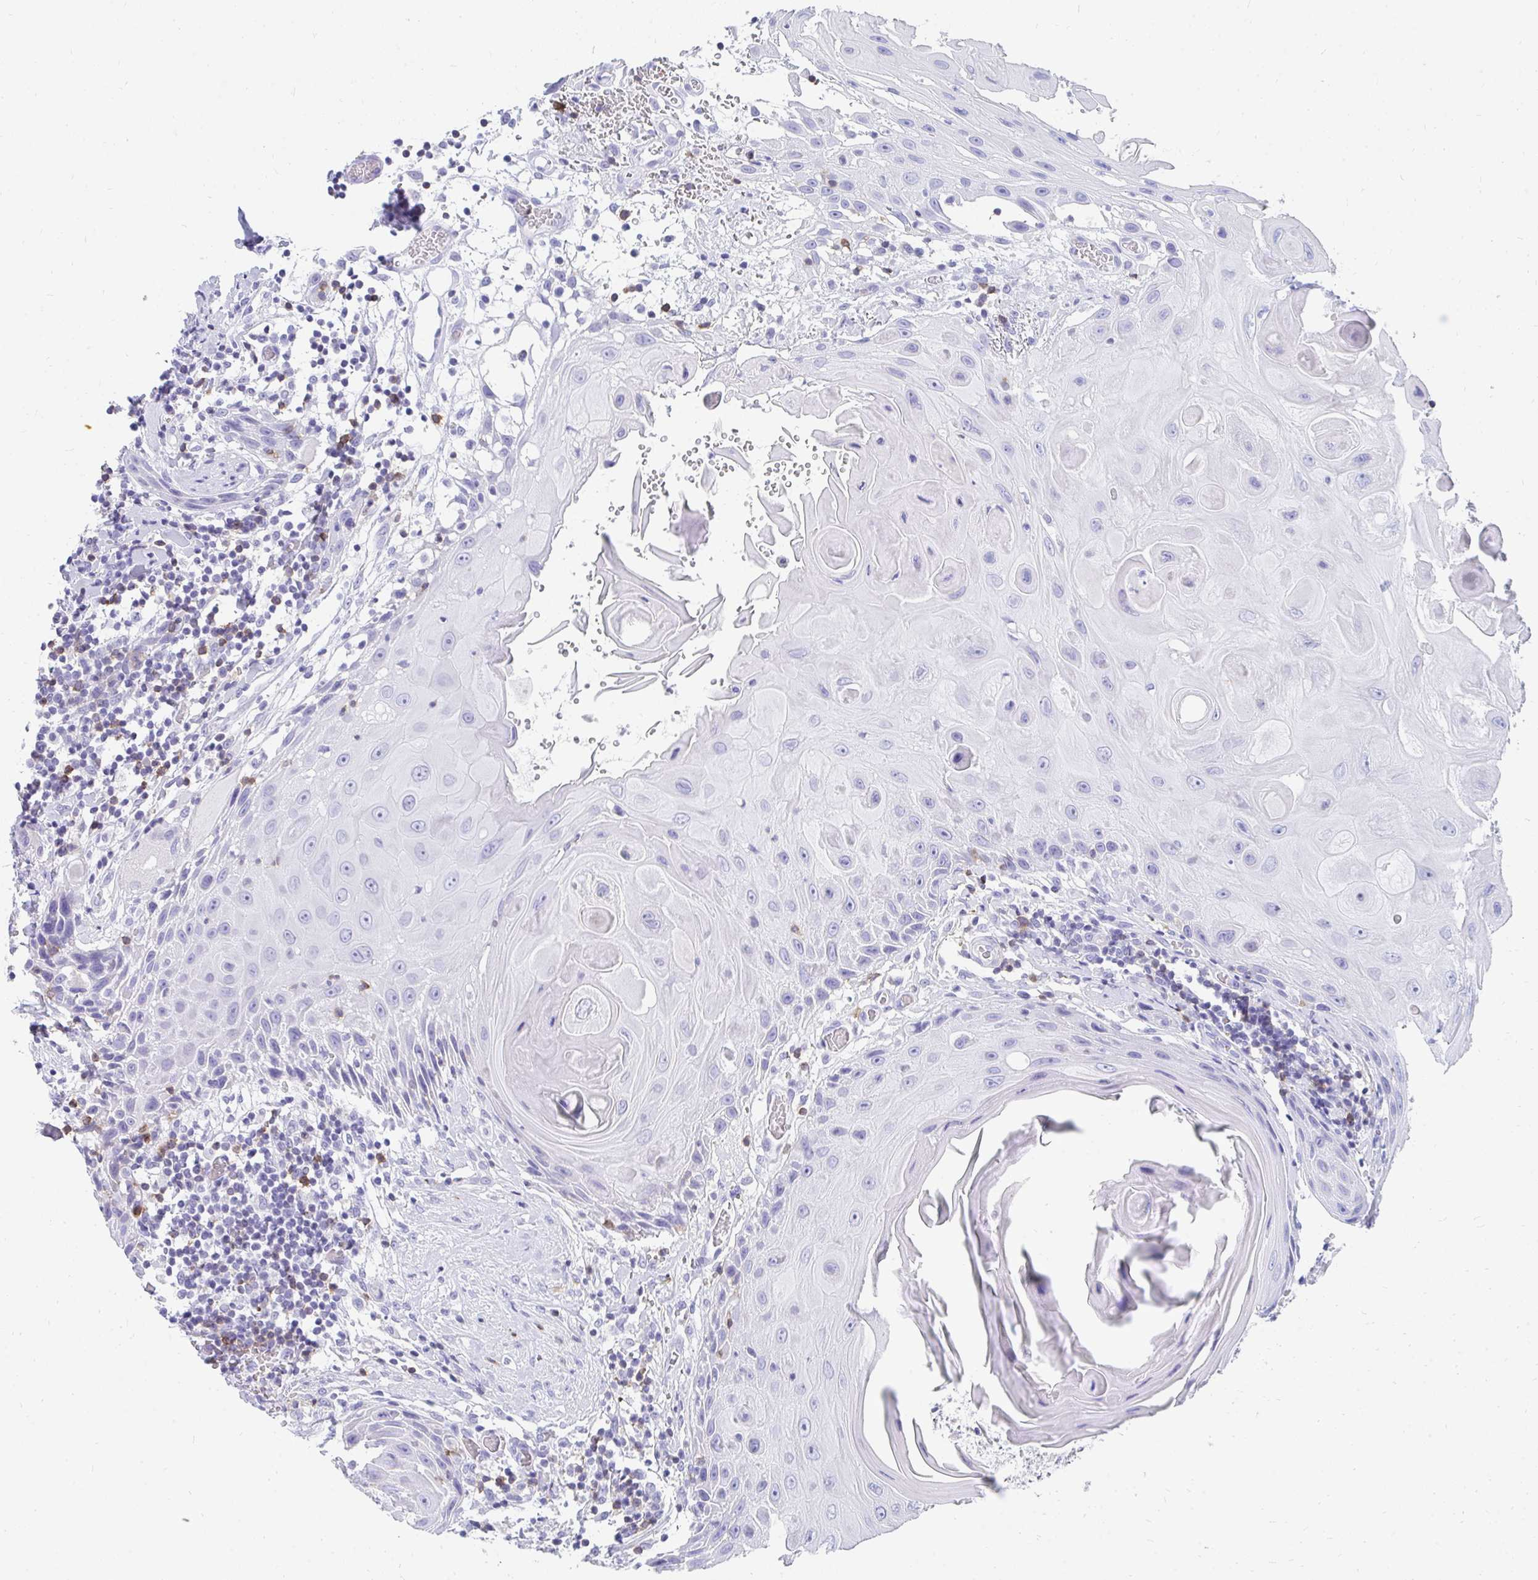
{"staining": {"intensity": "negative", "quantity": "none", "location": "none"}, "tissue": "head and neck cancer", "cell_type": "Tumor cells", "image_type": "cancer", "snomed": [{"axis": "morphology", "description": "Squamous cell carcinoma, NOS"}, {"axis": "topography", "description": "Oral tissue"}, {"axis": "topography", "description": "Head-Neck"}], "caption": "Human head and neck squamous cell carcinoma stained for a protein using immunohistochemistry demonstrates no staining in tumor cells.", "gene": "CD7", "patient": {"sex": "male", "age": 49}}